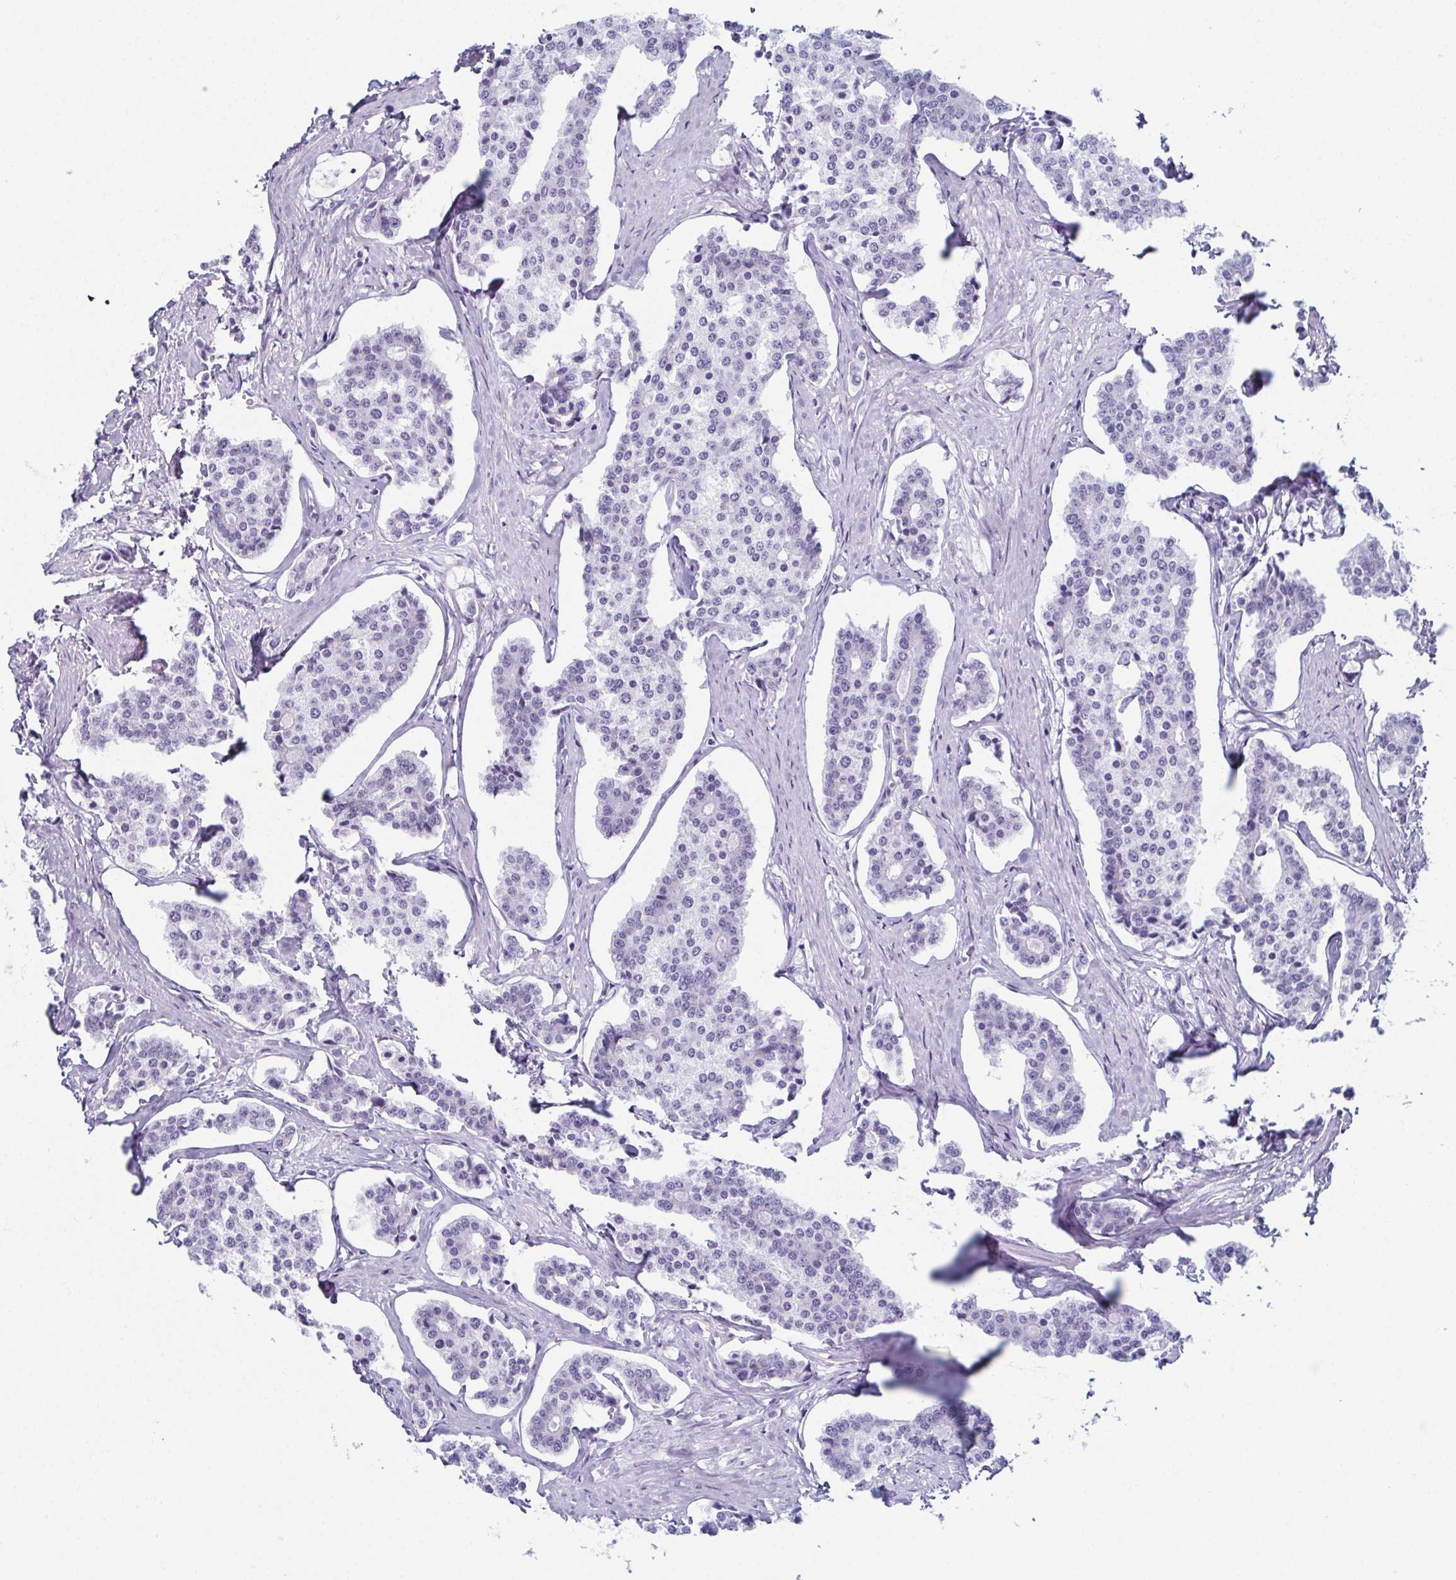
{"staining": {"intensity": "negative", "quantity": "none", "location": "none"}, "tissue": "carcinoid", "cell_type": "Tumor cells", "image_type": "cancer", "snomed": [{"axis": "morphology", "description": "Carcinoid, malignant, NOS"}, {"axis": "topography", "description": "Small intestine"}], "caption": "Immunohistochemistry photomicrograph of neoplastic tissue: malignant carcinoid stained with DAB shows no significant protein positivity in tumor cells. (DAB immunohistochemistry (IHC), high magnification).", "gene": "ENKUR", "patient": {"sex": "female", "age": 65}}